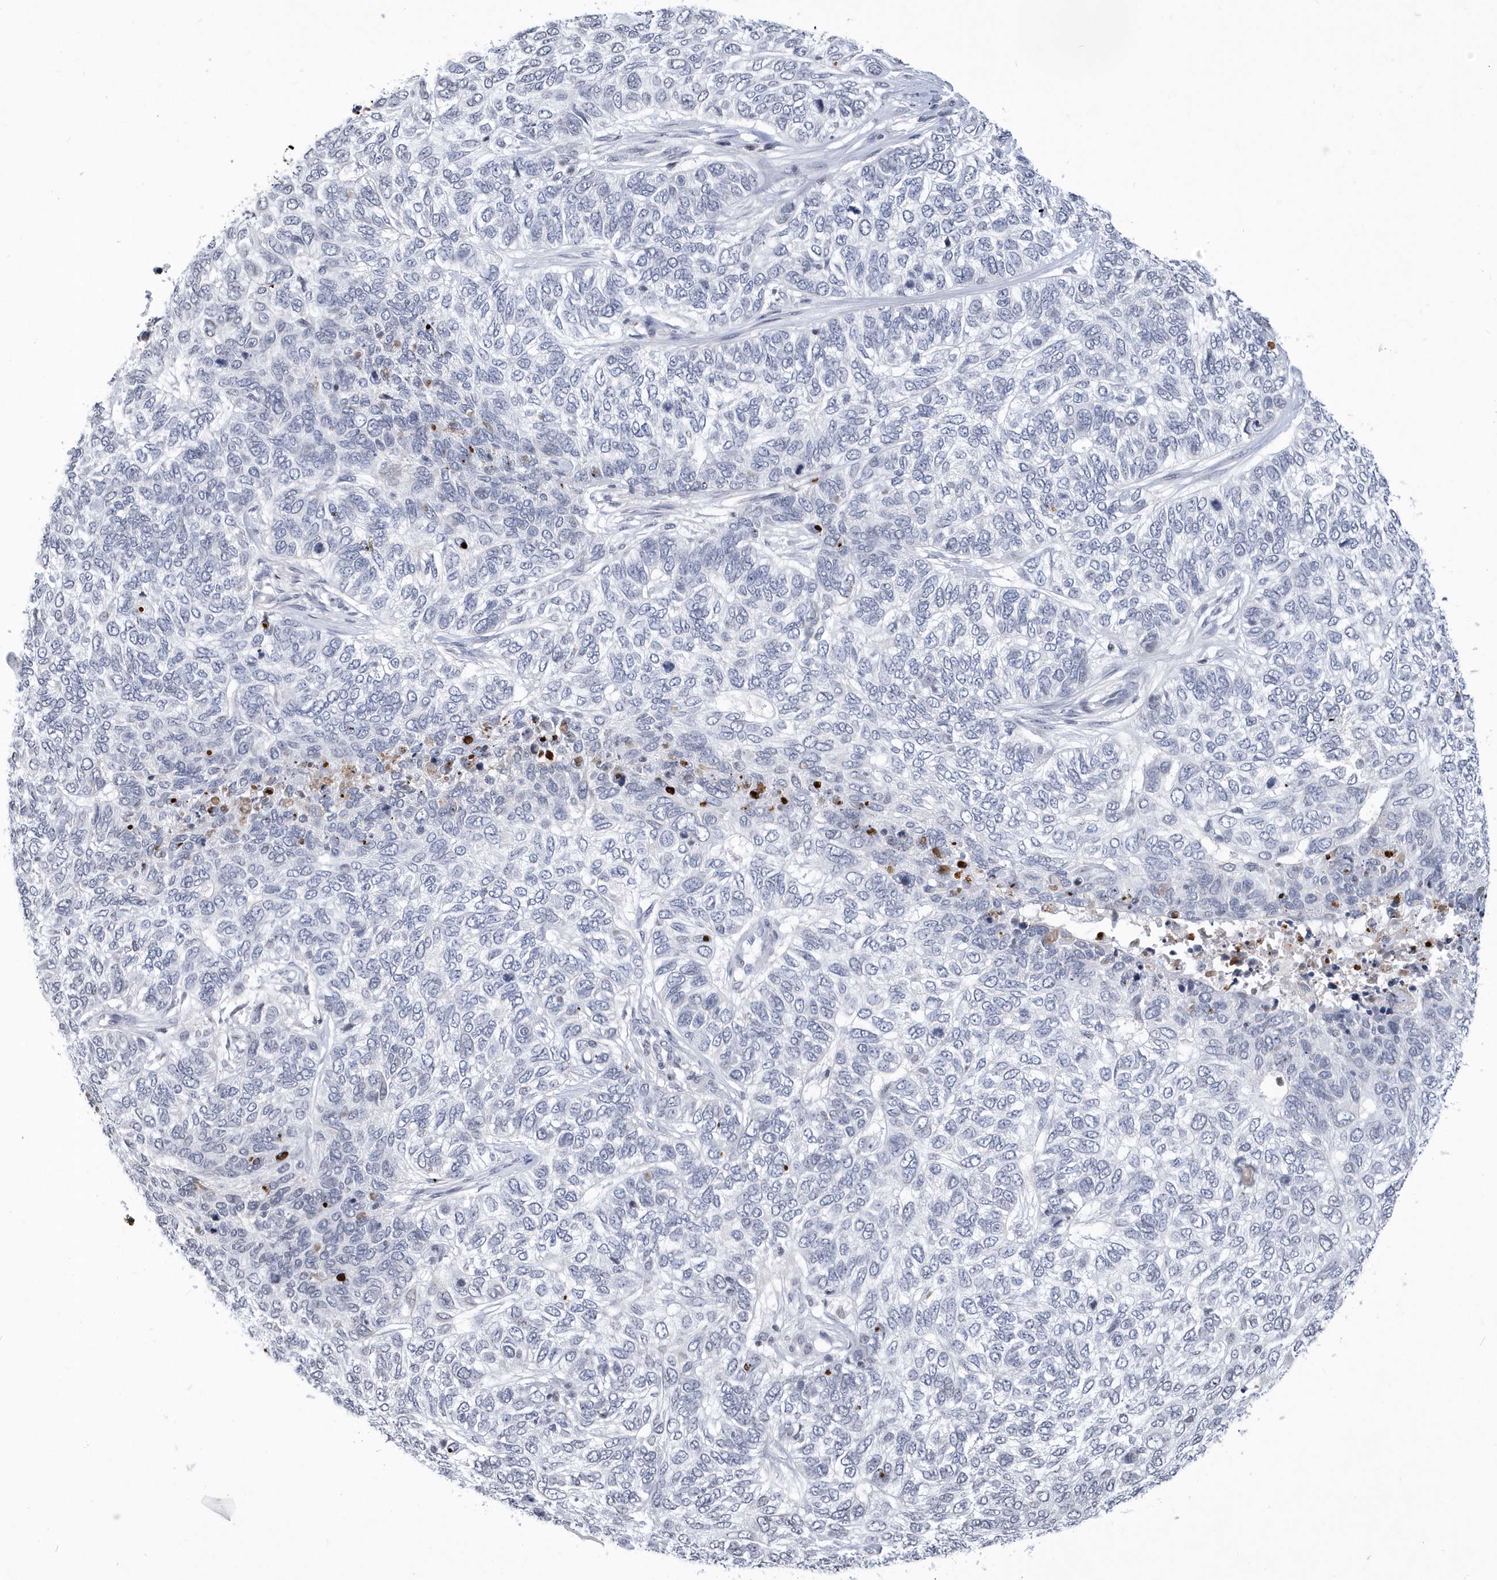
{"staining": {"intensity": "negative", "quantity": "none", "location": "none"}, "tissue": "skin cancer", "cell_type": "Tumor cells", "image_type": "cancer", "snomed": [{"axis": "morphology", "description": "Basal cell carcinoma"}, {"axis": "topography", "description": "Skin"}], "caption": "A high-resolution micrograph shows immunohistochemistry (IHC) staining of skin cancer, which reveals no significant positivity in tumor cells.", "gene": "VWA5B2", "patient": {"sex": "female", "age": 65}}